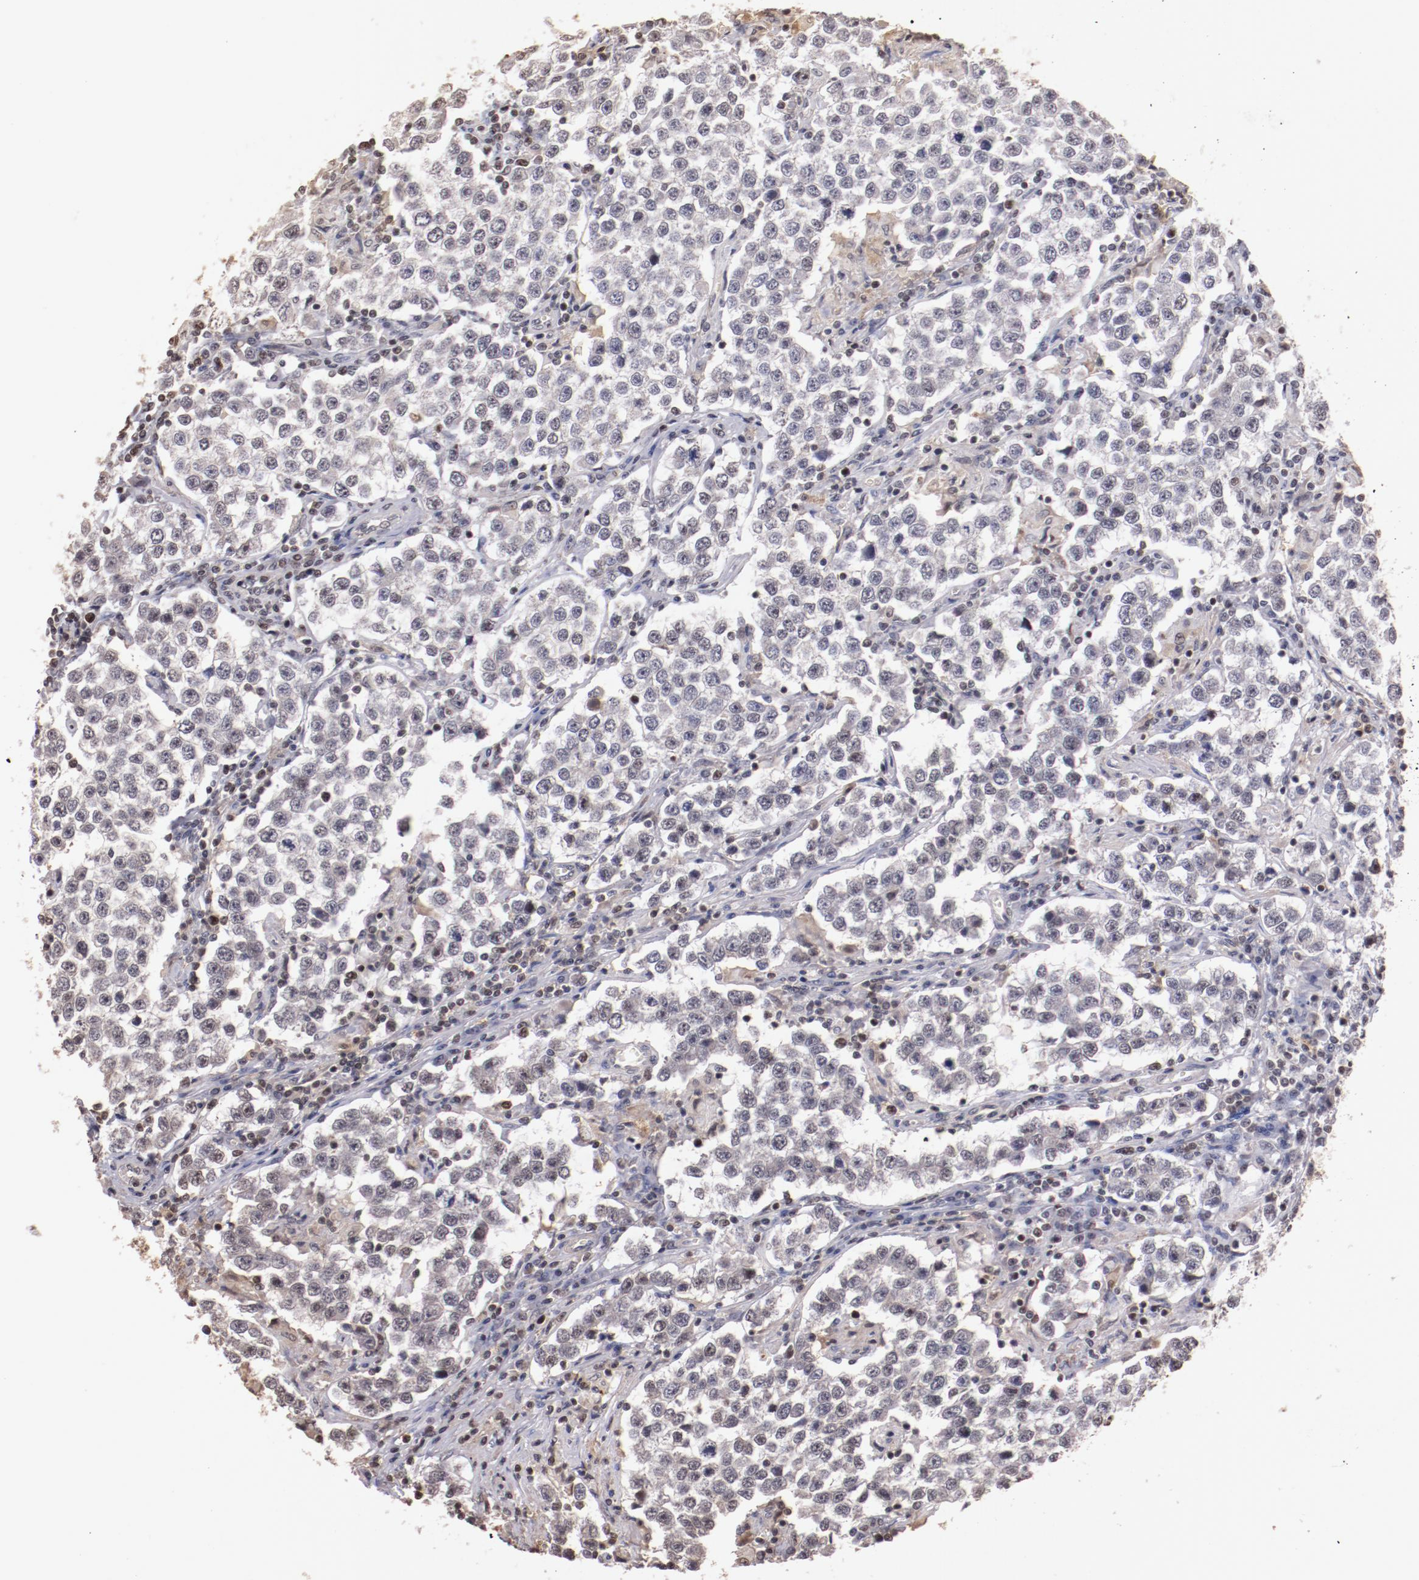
{"staining": {"intensity": "weak", "quantity": "<25%", "location": "cytoplasmic/membranous,nuclear"}, "tissue": "testis cancer", "cell_type": "Tumor cells", "image_type": "cancer", "snomed": [{"axis": "morphology", "description": "Seminoma, NOS"}, {"axis": "topography", "description": "Testis"}], "caption": "This is an IHC micrograph of seminoma (testis). There is no positivity in tumor cells.", "gene": "STAG2", "patient": {"sex": "male", "age": 36}}